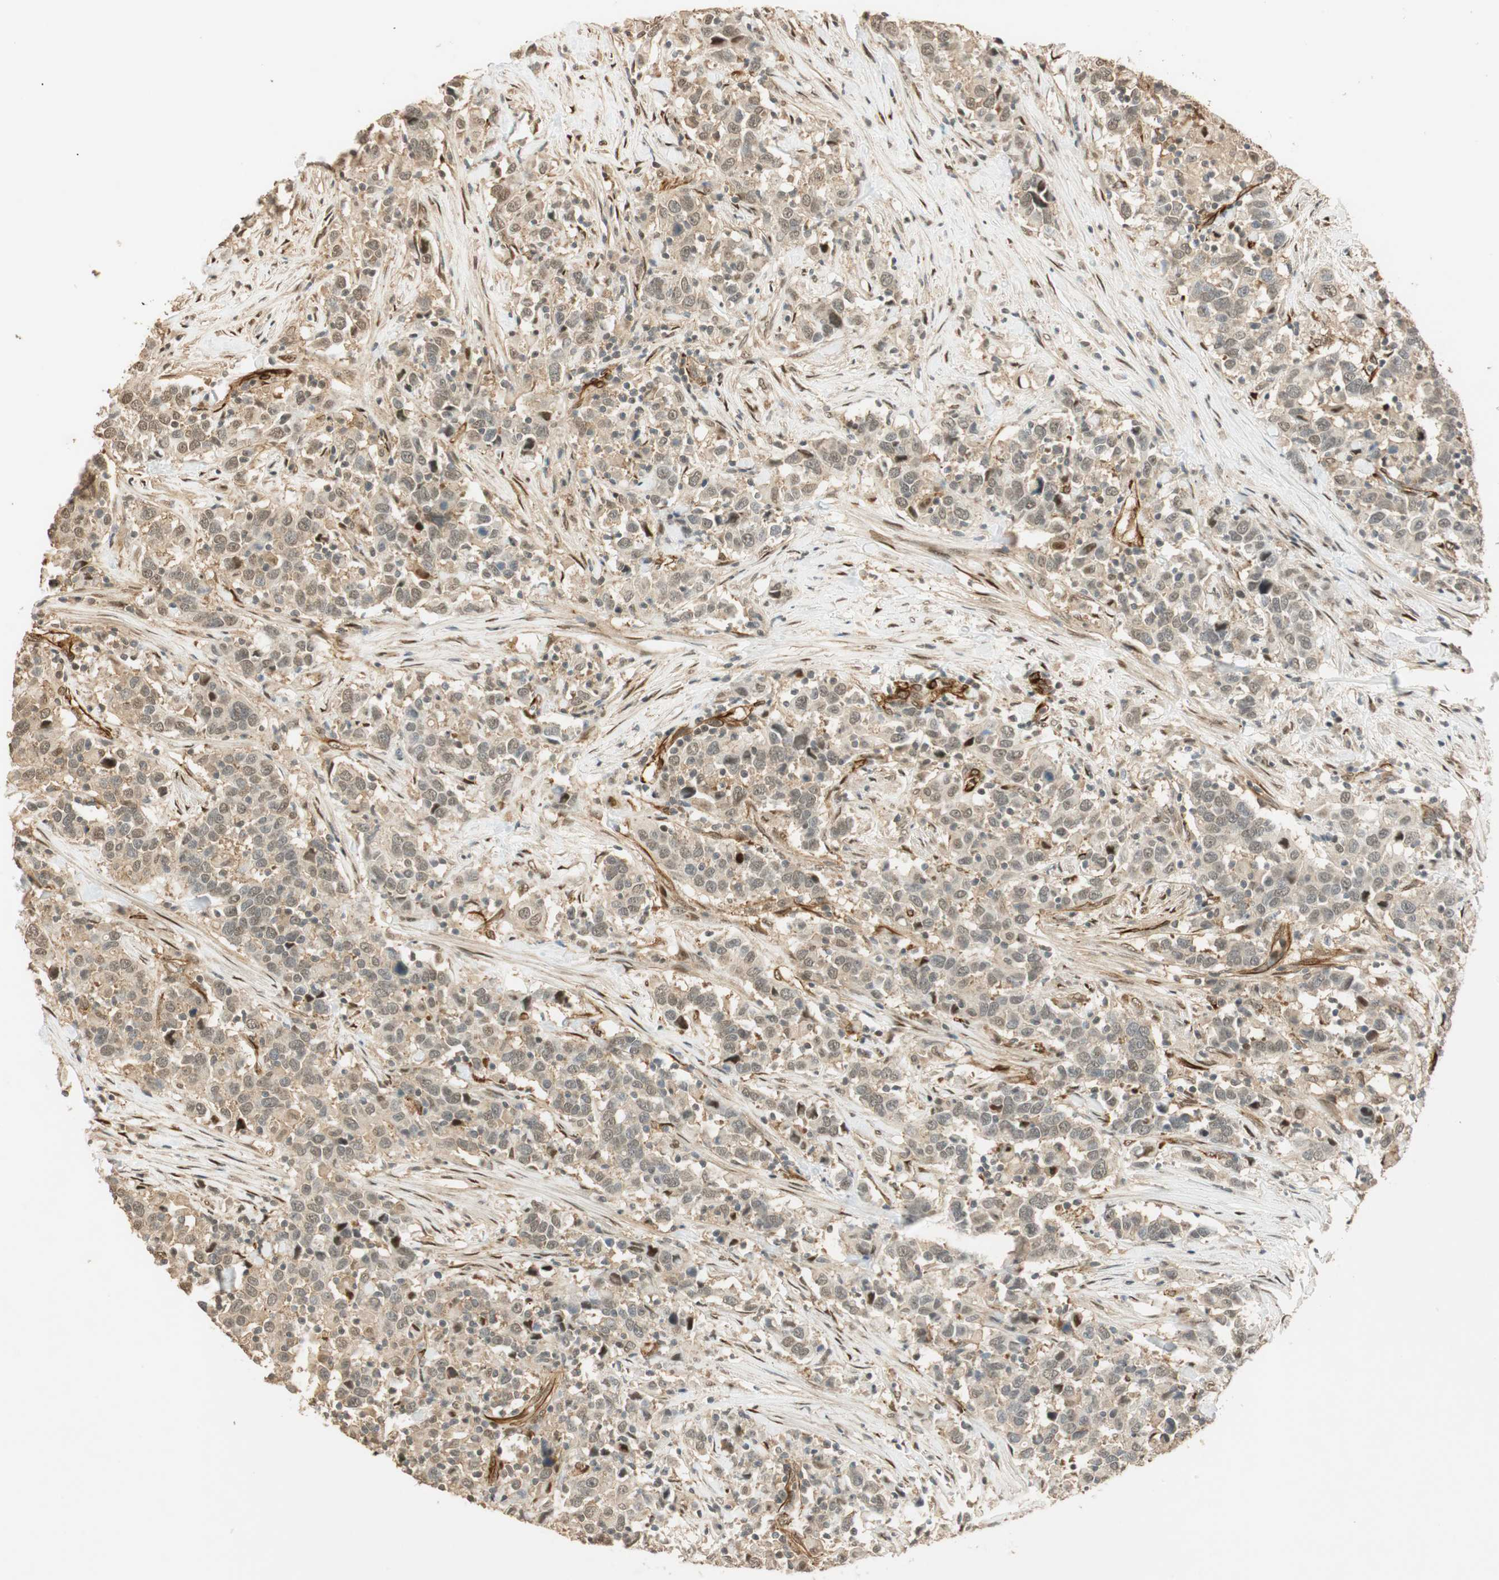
{"staining": {"intensity": "weak", "quantity": "25%-75%", "location": "cytoplasmic/membranous,nuclear"}, "tissue": "urothelial cancer", "cell_type": "Tumor cells", "image_type": "cancer", "snomed": [{"axis": "morphology", "description": "Urothelial carcinoma, High grade"}, {"axis": "topography", "description": "Urinary bladder"}], "caption": "There is low levels of weak cytoplasmic/membranous and nuclear staining in tumor cells of high-grade urothelial carcinoma, as demonstrated by immunohistochemical staining (brown color).", "gene": "NES", "patient": {"sex": "male", "age": 61}}